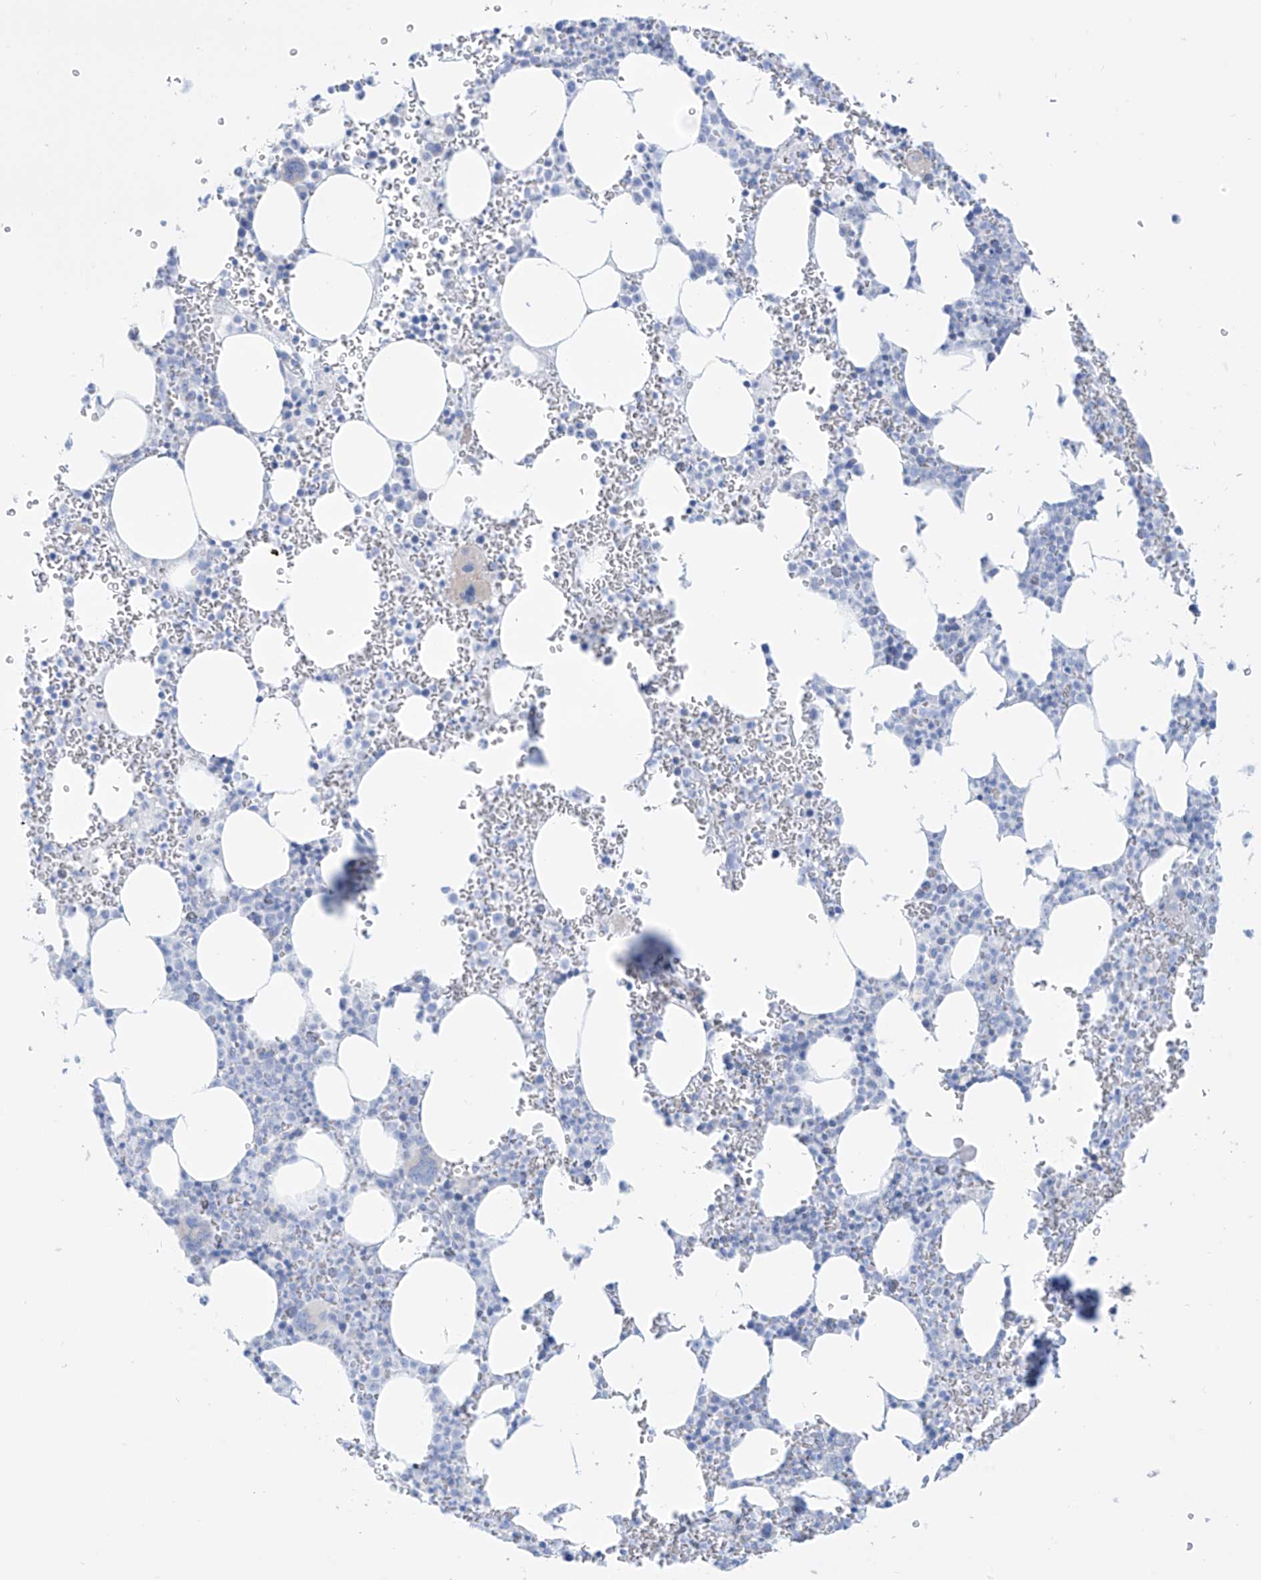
{"staining": {"intensity": "negative", "quantity": "none", "location": "none"}, "tissue": "bone marrow", "cell_type": "Hematopoietic cells", "image_type": "normal", "snomed": [{"axis": "morphology", "description": "Normal tissue, NOS"}, {"axis": "topography", "description": "Bone marrow"}], "caption": "Immunohistochemistry (IHC) photomicrograph of normal human bone marrow stained for a protein (brown), which reveals no staining in hematopoietic cells.", "gene": "SLC26A3", "patient": {"sex": "female", "age": 78}}